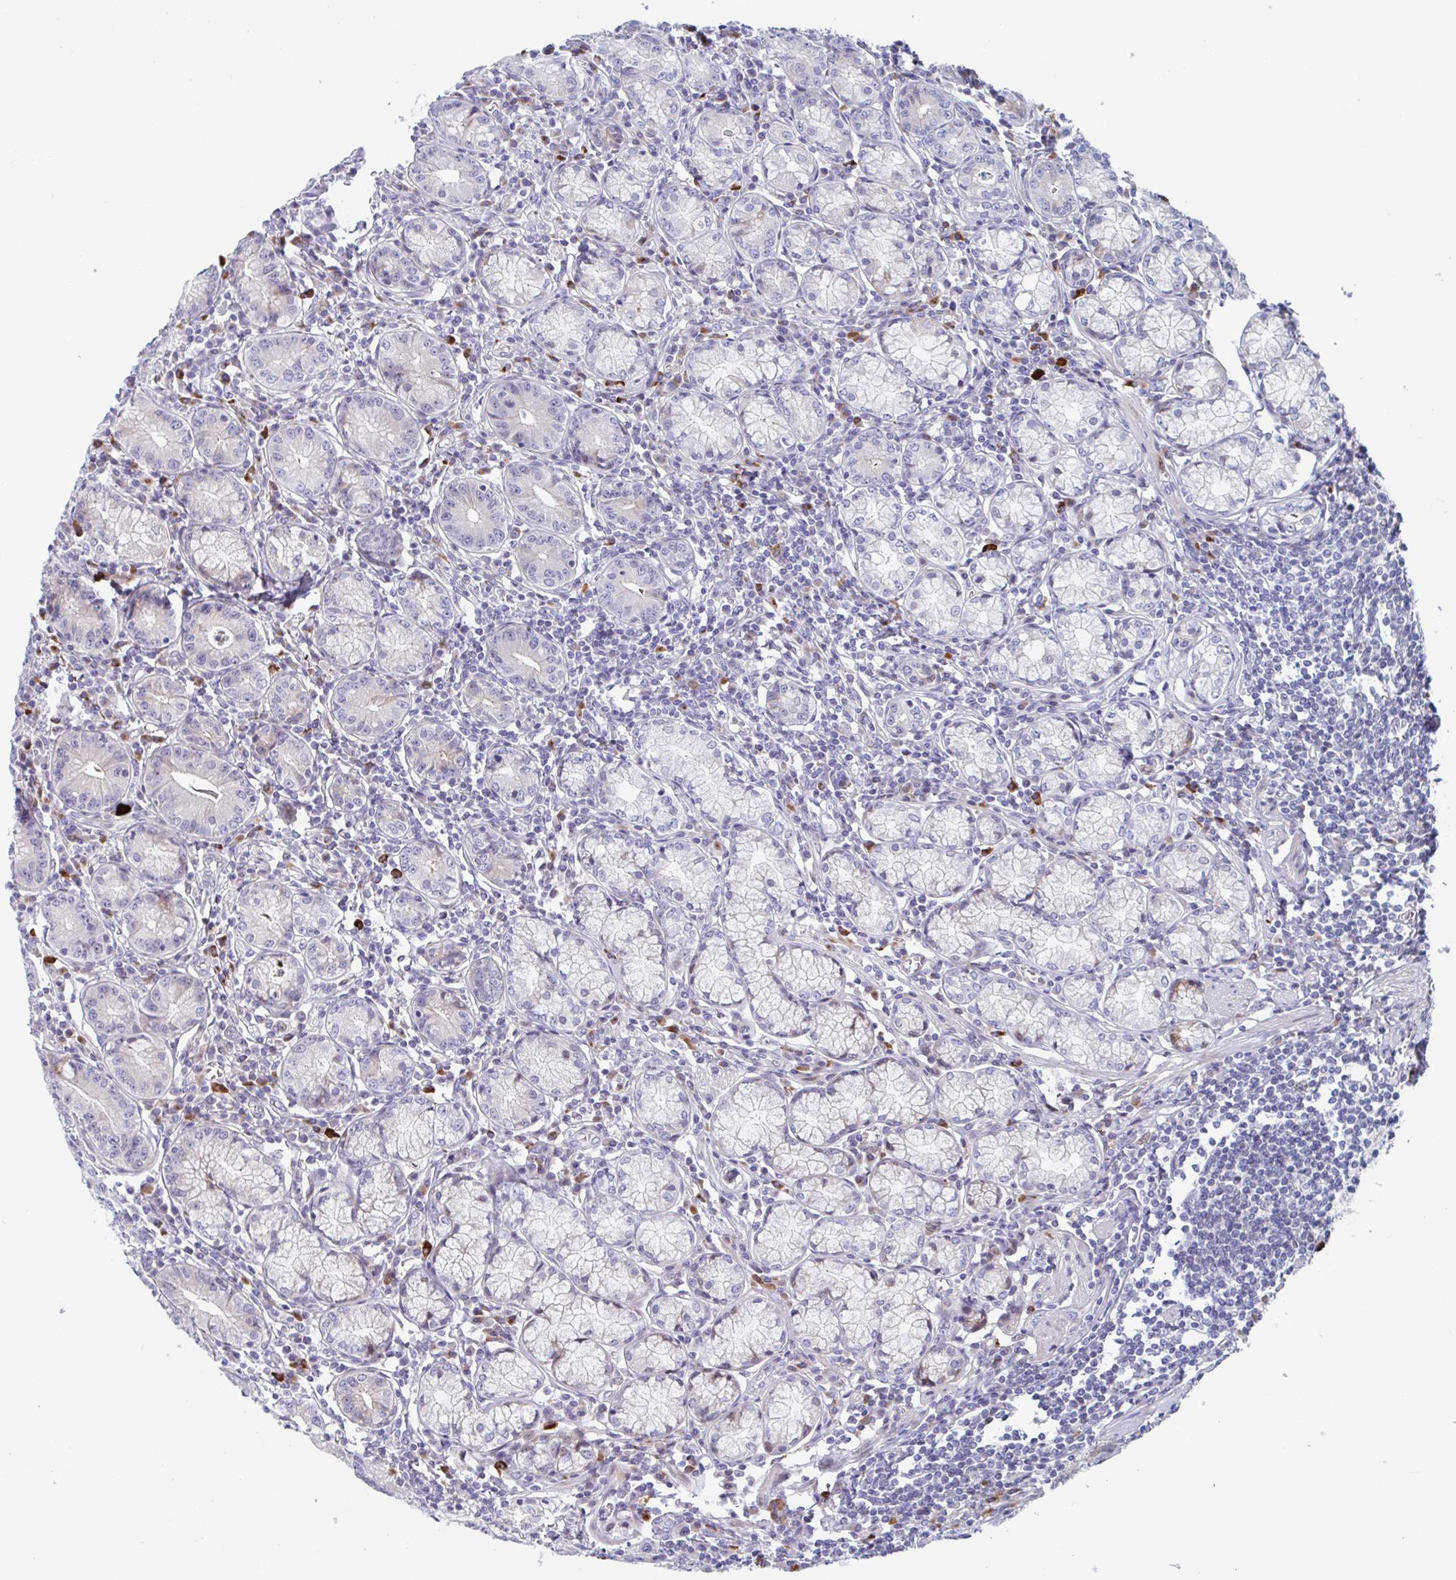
{"staining": {"intensity": "moderate", "quantity": "<25%", "location": "cytoplasmic/membranous"}, "tissue": "stomach", "cell_type": "Glandular cells", "image_type": "normal", "snomed": [{"axis": "morphology", "description": "Normal tissue, NOS"}, {"axis": "topography", "description": "Stomach"}], "caption": "Protein staining shows moderate cytoplasmic/membranous positivity in about <25% of glandular cells in unremarkable stomach.", "gene": "DUXA", "patient": {"sex": "male", "age": 55}}